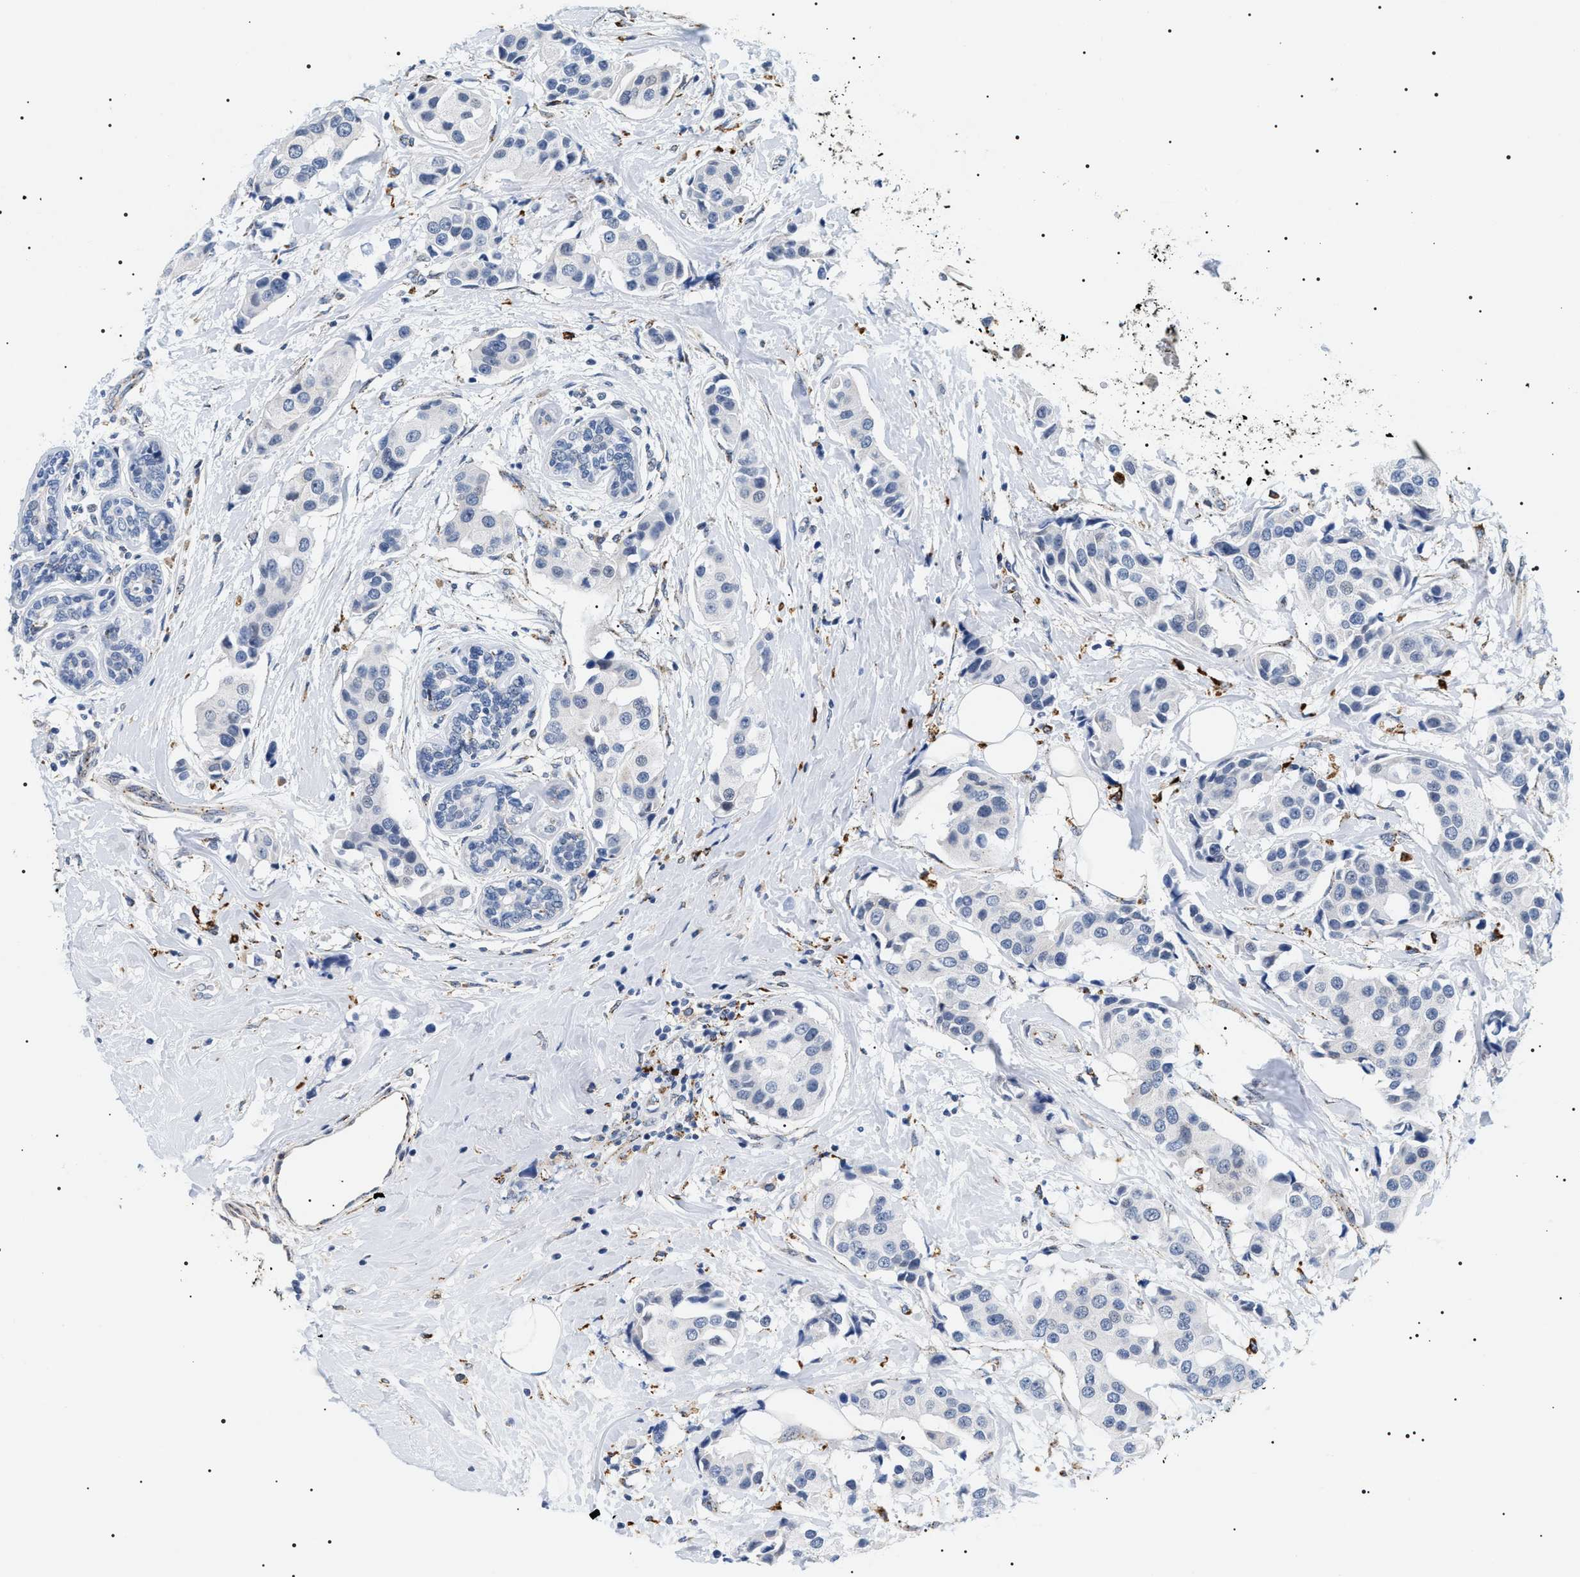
{"staining": {"intensity": "negative", "quantity": "none", "location": "none"}, "tissue": "breast cancer", "cell_type": "Tumor cells", "image_type": "cancer", "snomed": [{"axis": "morphology", "description": "Normal tissue, NOS"}, {"axis": "morphology", "description": "Duct carcinoma"}, {"axis": "topography", "description": "Breast"}], "caption": "Tumor cells are negative for brown protein staining in breast cancer (invasive ductal carcinoma).", "gene": "HSD17B11", "patient": {"sex": "female", "age": 39}}